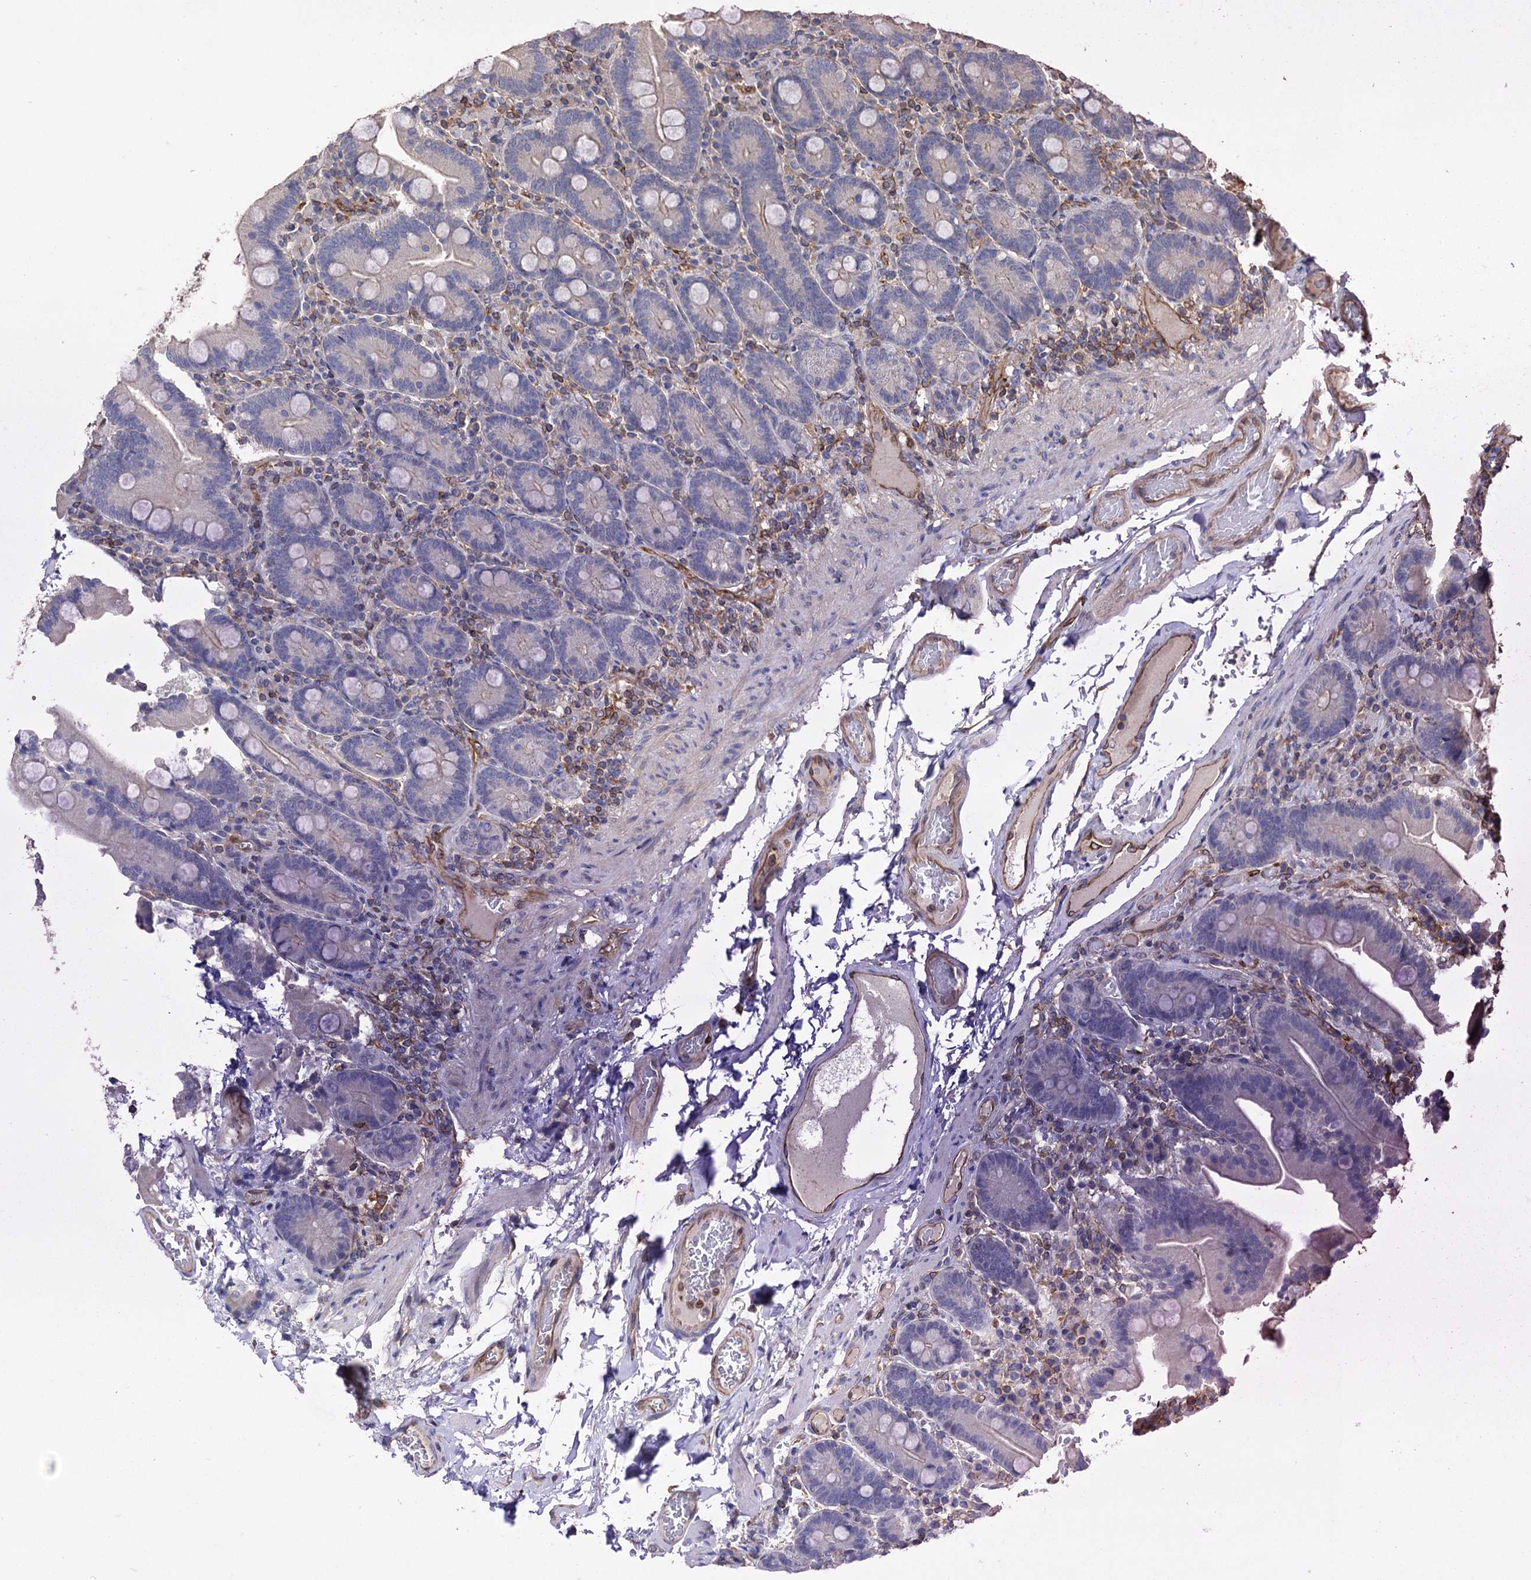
{"staining": {"intensity": "weak", "quantity": "<25%", "location": "cytoplasmic/membranous"}, "tissue": "duodenum", "cell_type": "Glandular cells", "image_type": "normal", "snomed": [{"axis": "morphology", "description": "Normal tissue, NOS"}, {"axis": "topography", "description": "Duodenum"}], "caption": "High magnification brightfield microscopy of normal duodenum stained with DAB (brown) and counterstained with hematoxylin (blue): glandular cells show no significant staining.", "gene": "STING1", "patient": {"sex": "female", "age": 62}}